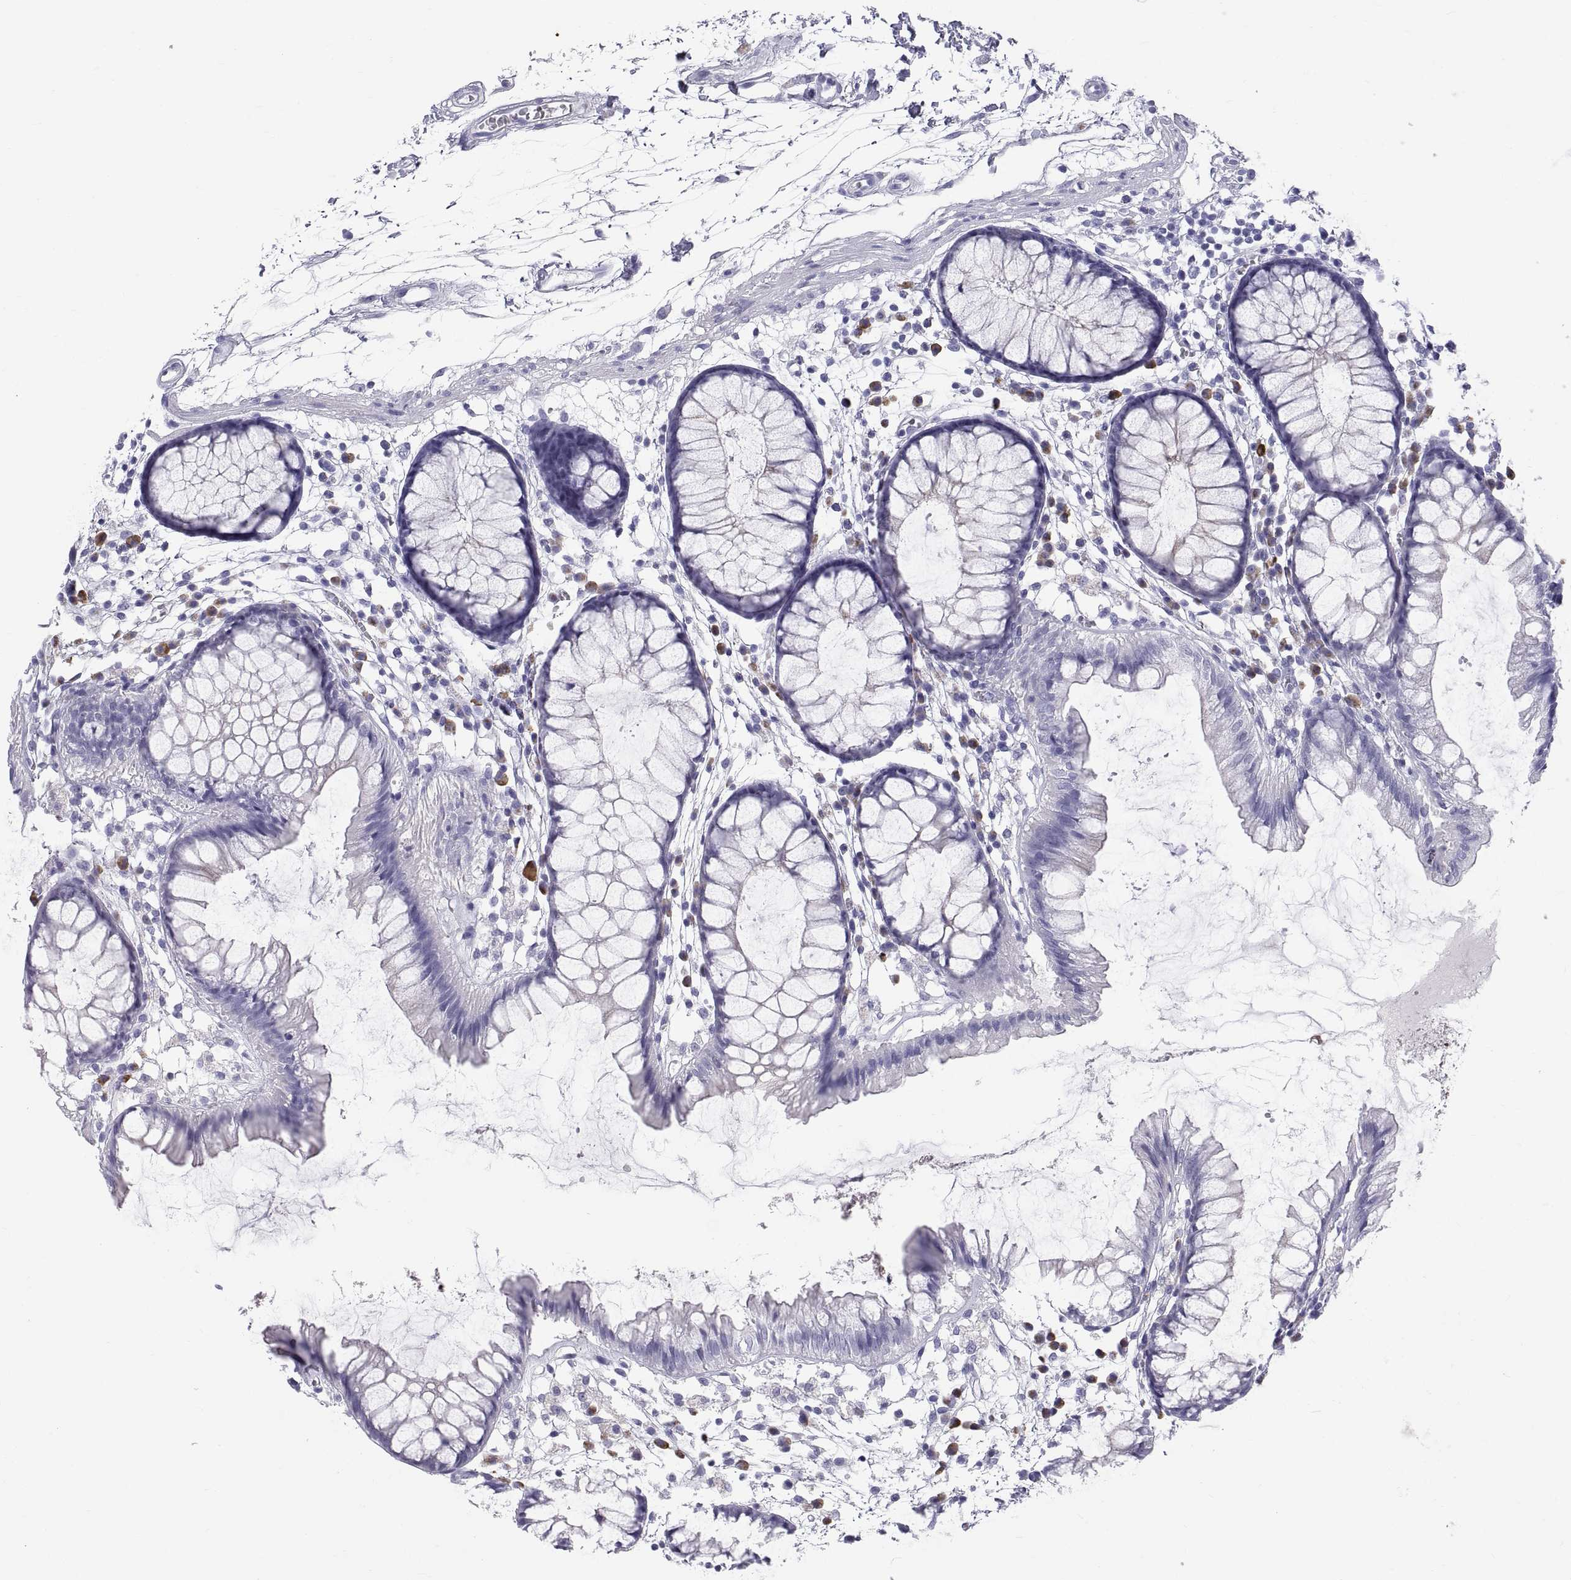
{"staining": {"intensity": "negative", "quantity": "none", "location": "none"}, "tissue": "colon", "cell_type": "Endothelial cells", "image_type": "normal", "snomed": [{"axis": "morphology", "description": "Normal tissue, NOS"}, {"axis": "morphology", "description": "Adenocarcinoma, NOS"}, {"axis": "topography", "description": "Colon"}], "caption": "DAB (3,3'-diaminobenzidine) immunohistochemical staining of unremarkable human colon reveals no significant expression in endothelial cells.", "gene": "CT47A10", "patient": {"sex": "male", "age": 65}}